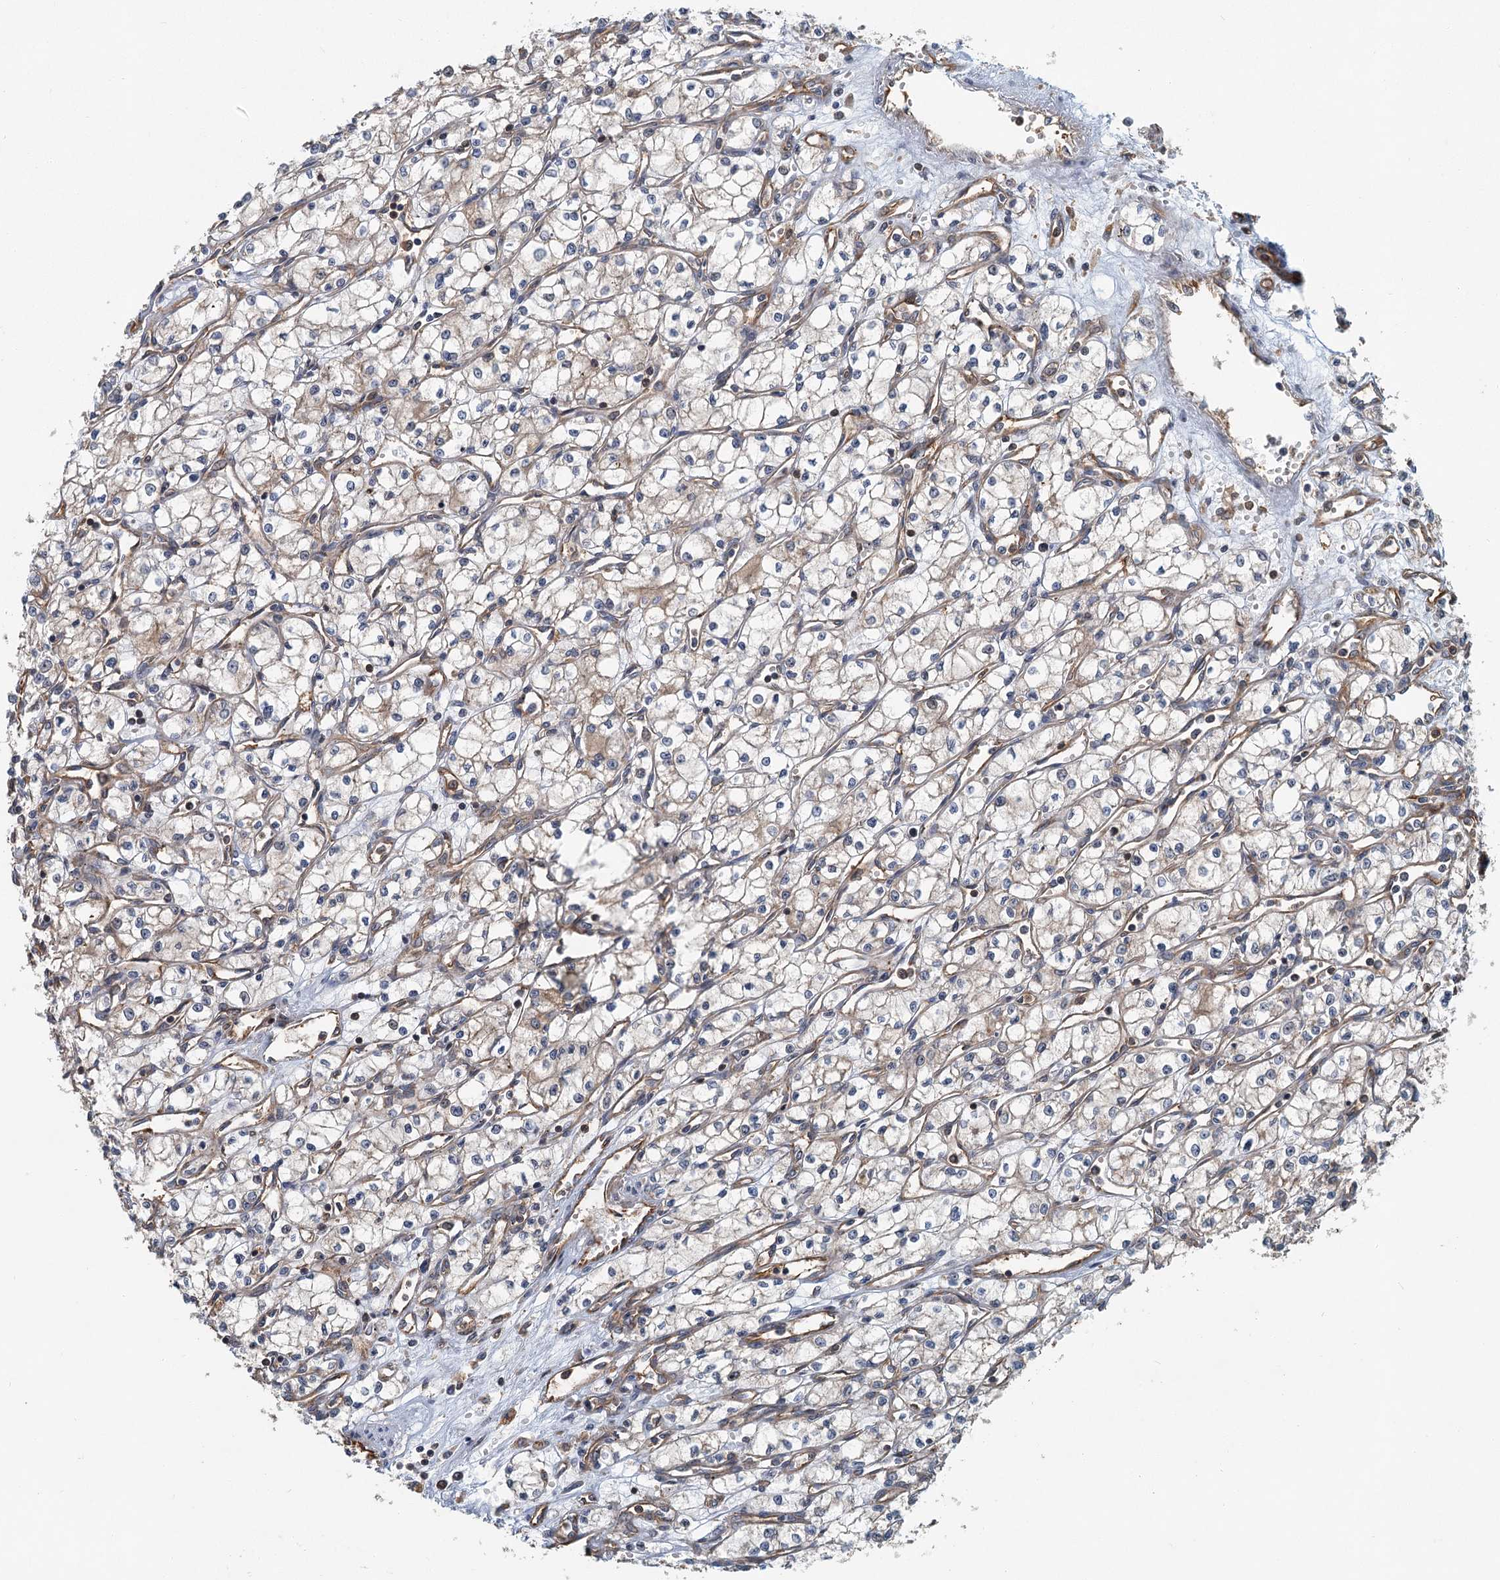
{"staining": {"intensity": "weak", "quantity": "<25%", "location": "cytoplasmic/membranous"}, "tissue": "renal cancer", "cell_type": "Tumor cells", "image_type": "cancer", "snomed": [{"axis": "morphology", "description": "Adenocarcinoma, NOS"}, {"axis": "topography", "description": "Kidney"}], "caption": "This photomicrograph is of renal adenocarcinoma stained with immunohistochemistry (IHC) to label a protein in brown with the nuclei are counter-stained blue. There is no staining in tumor cells. Nuclei are stained in blue.", "gene": "ZNF527", "patient": {"sex": "male", "age": 59}}